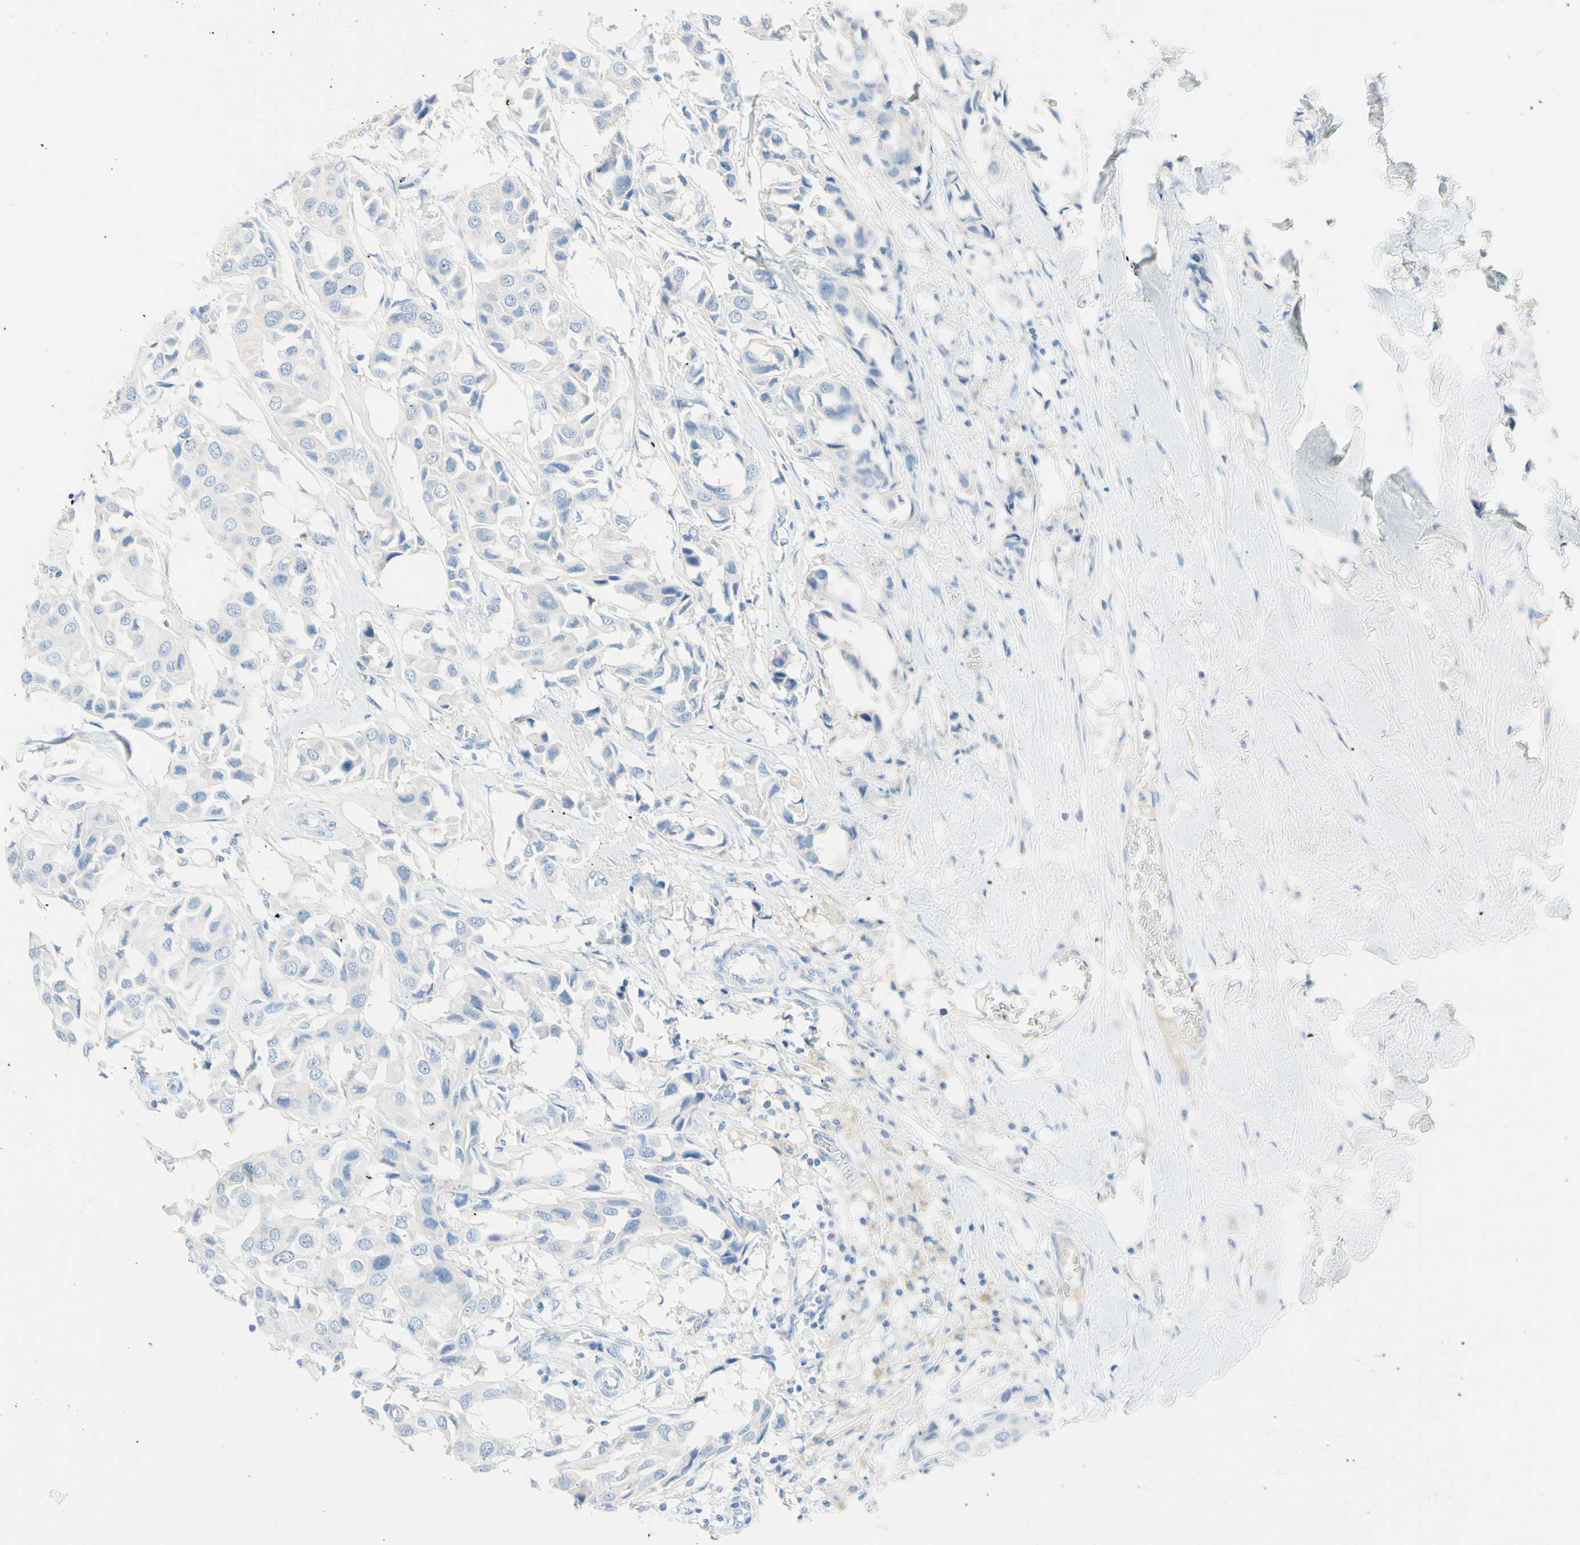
{"staining": {"intensity": "negative", "quantity": "none", "location": "none"}, "tissue": "breast cancer", "cell_type": "Tumor cells", "image_type": "cancer", "snomed": [{"axis": "morphology", "description": "Duct carcinoma"}, {"axis": "topography", "description": "Breast"}], "caption": "Immunohistochemical staining of invasive ductal carcinoma (breast) exhibits no significant staining in tumor cells.", "gene": "IL6ST", "patient": {"sex": "female", "age": 80}}